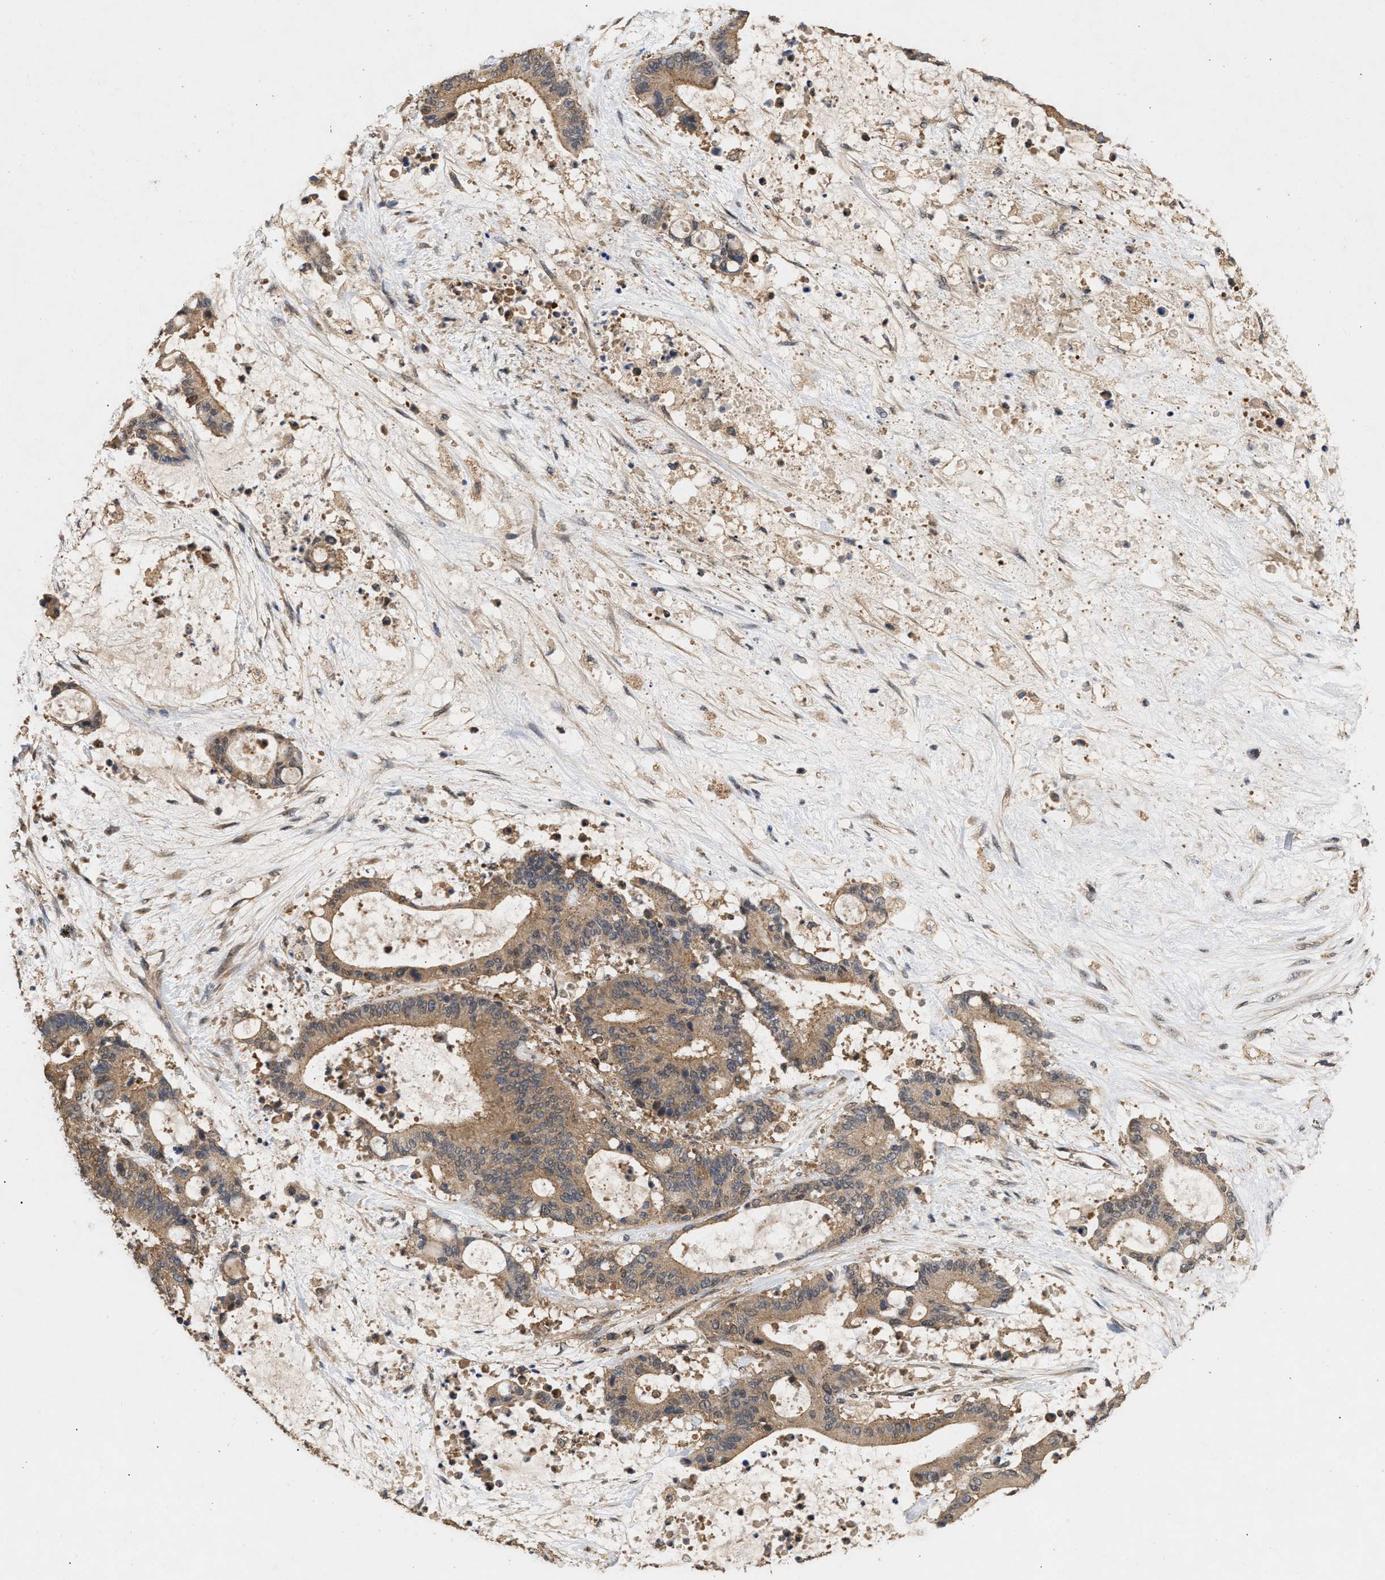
{"staining": {"intensity": "moderate", "quantity": ">75%", "location": "cytoplasmic/membranous"}, "tissue": "liver cancer", "cell_type": "Tumor cells", "image_type": "cancer", "snomed": [{"axis": "morphology", "description": "Normal tissue, NOS"}, {"axis": "morphology", "description": "Cholangiocarcinoma"}, {"axis": "topography", "description": "Liver"}, {"axis": "topography", "description": "Peripheral nerve tissue"}], "caption": "Protein expression by immunohistochemistry (IHC) demonstrates moderate cytoplasmic/membranous staining in about >75% of tumor cells in cholangiocarcinoma (liver). The staining was performed using DAB (3,3'-diaminobenzidine) to visualize the protein expression in brown, while the nuclei were stained in blue with hematoxylin (Magnification: 20x).", "gene": "FITM1", "patient": {"sex": "female", "age": 73}}